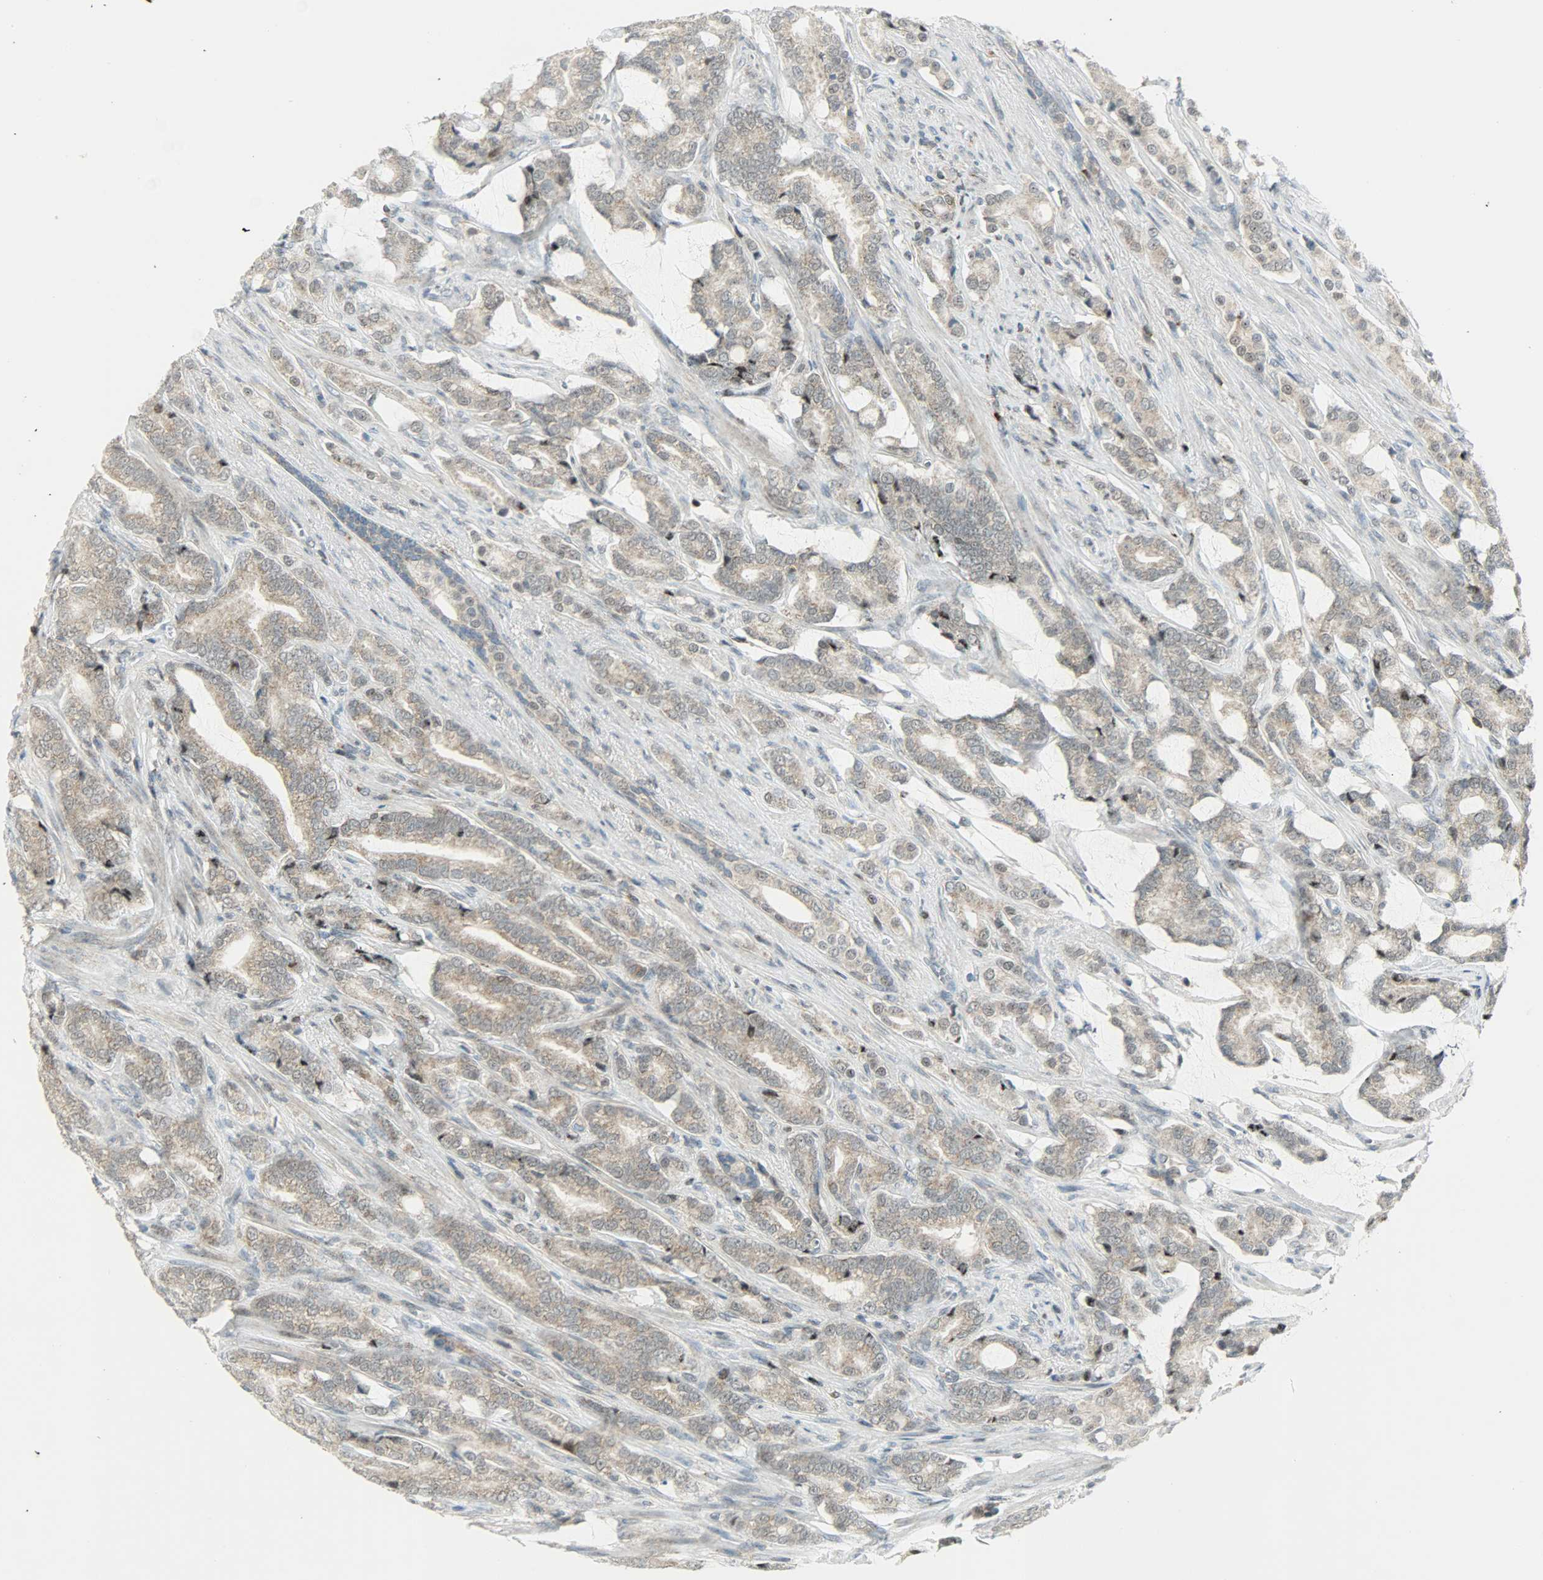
{"staining": {"intensity": "weak", "quantity": ">75%", "location": "cytoplasmic/membranous"}, "tissue": "prostate cancer", "cell_type": "Tumor cells", "image_type": "cancer", "snomed": [{"axis": "morphology", "description": "Adenocarcinoma, Low grade"}, {"axis": "topography", "description": "Prostate"}], "caption": "This is a micrograph of IHC staining of prostate adenocarcinoma (low-grade), which shows weak positivity in the cytoplasmic/membranous of tumor cells.", "gene": "IL15", "patient": {"sex": "male", "age": 58}}